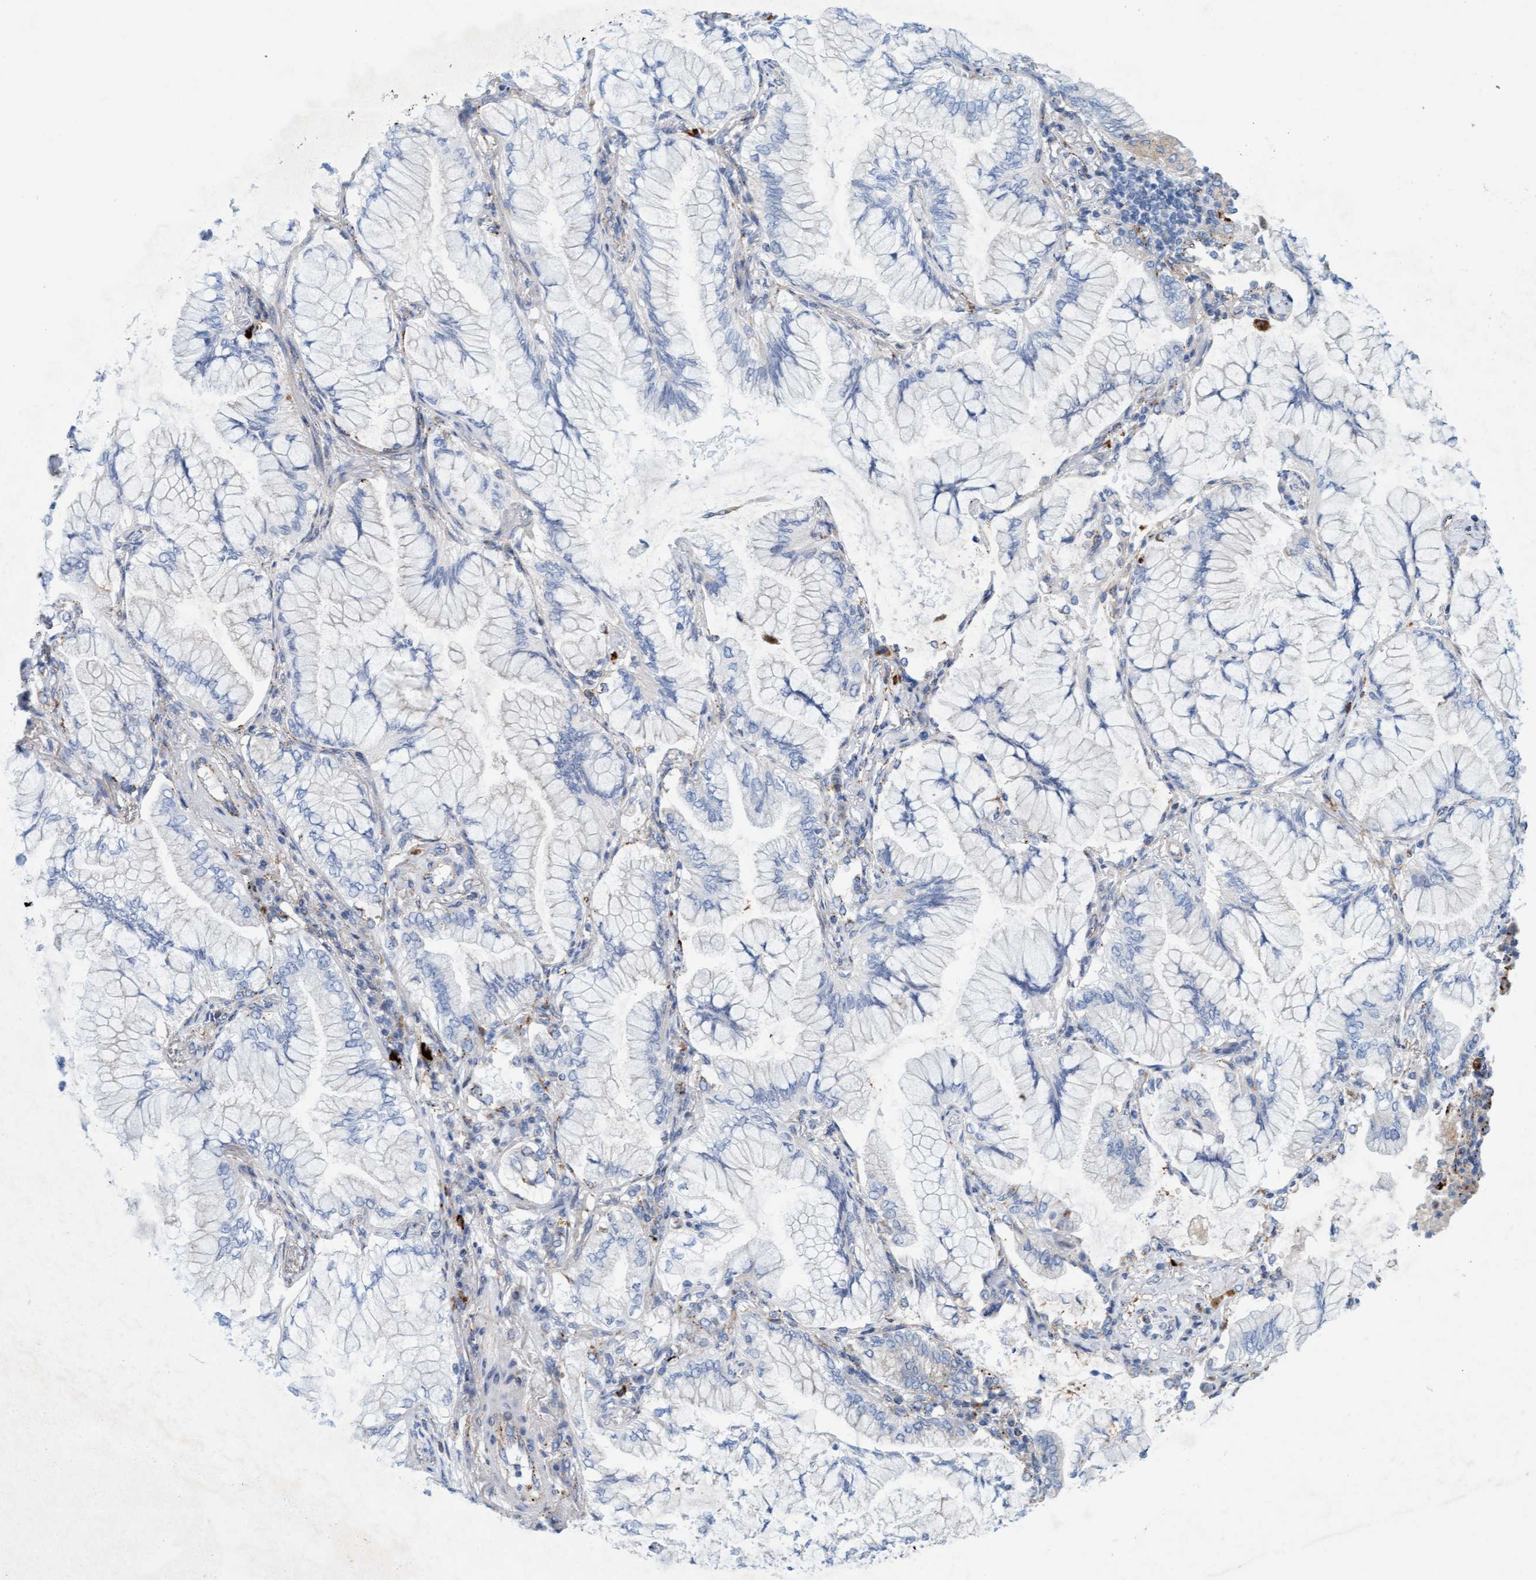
{"staining": {"intensity": "negative", "quantity": "none", "location": "none"}, "tissue": "lung cancer", "cell_type": "Tumor cells", "image_type": "cancer", "snomed": [{"axis": "morphology", "description": "Adenocarcinoma, NOS"}, {"axis": "topography", "description": "Lung"}], "caption": "This micrograph is of lung cancer stained with immunohistochemistry to label a protein in brown with the nuclei are counter-stained blue. There is no positivity in tumor cells.", "gene": "SGSH", "patient": {"sex": "female", "age": 70}}